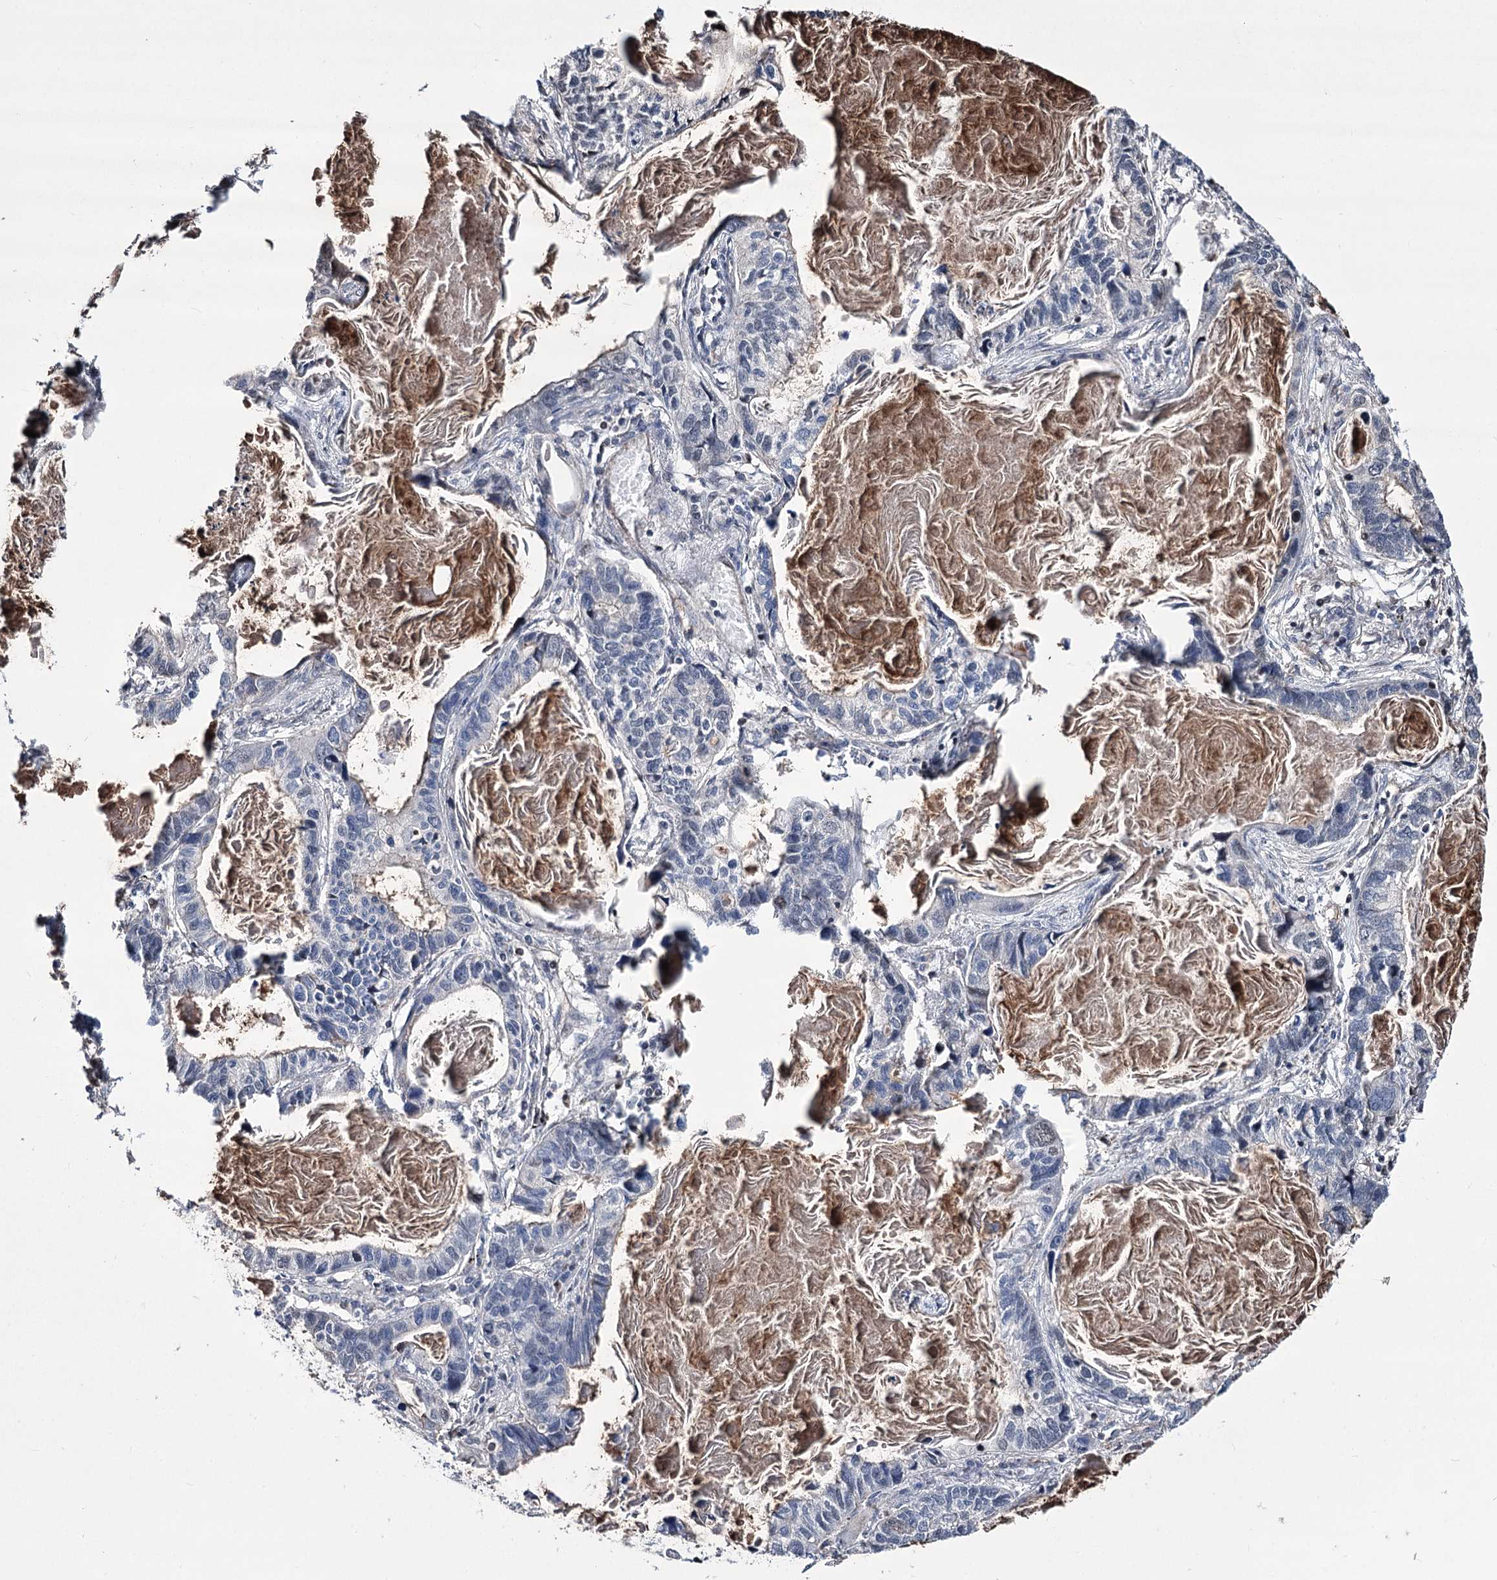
{"staining": {"intensity": "negative", "quantity": "none", "location": "none"}, "tissue": "lung cancer", "cell_type": "Tumor cells", "image_type": "cancer", "snomed": [{"axis": "morphology", "description": "Adenocarcinoma, NOS"}, {"axis": "topography", "description": "Lung"}], "caption": "Immunohistochemical staining of lung cancer shows no significant staining in tumor cells.", "gene": "CHMP7", "patient": {"sex": "male", "age": 67}}